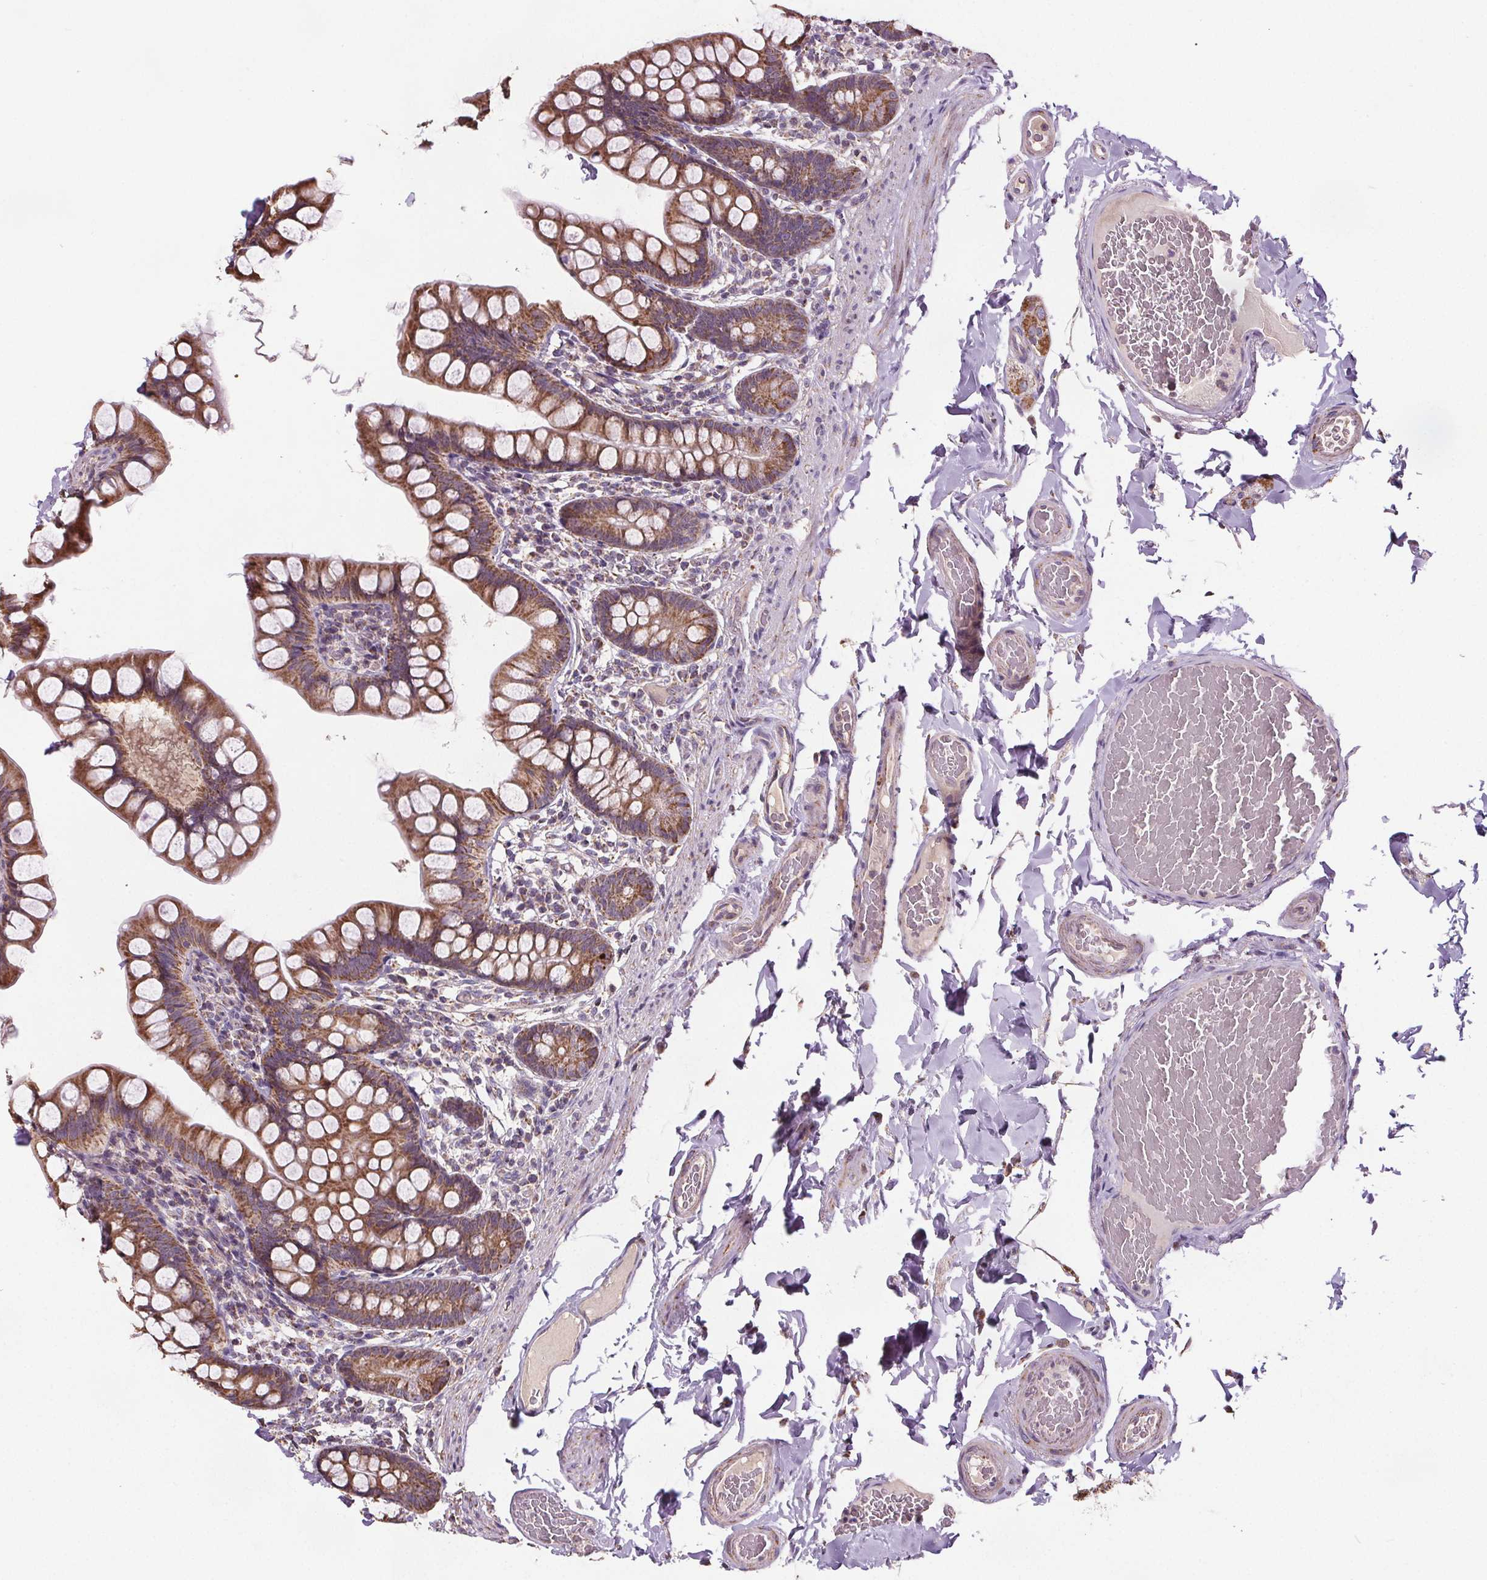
{"staining": {"intensity": "strong", "quantity": ">75%", "location": "cytoplasmic/membranous"}, "tissue": "small intestine", "cell_type": "Glandular cells", "image_type": "normal", "snomed": [{"axis": "morphology", "description": "Normal tissue, NOS"}, {"axis": "topography", "description": "Small intestine"}], "caption": "A high amount of strong cytoplasmic/membranous positivity is appreciated in about >75% of glandular cells in benign small intestine.", "gene": "SUCLA2", "patient": {"sex": "male", "age": 70}}